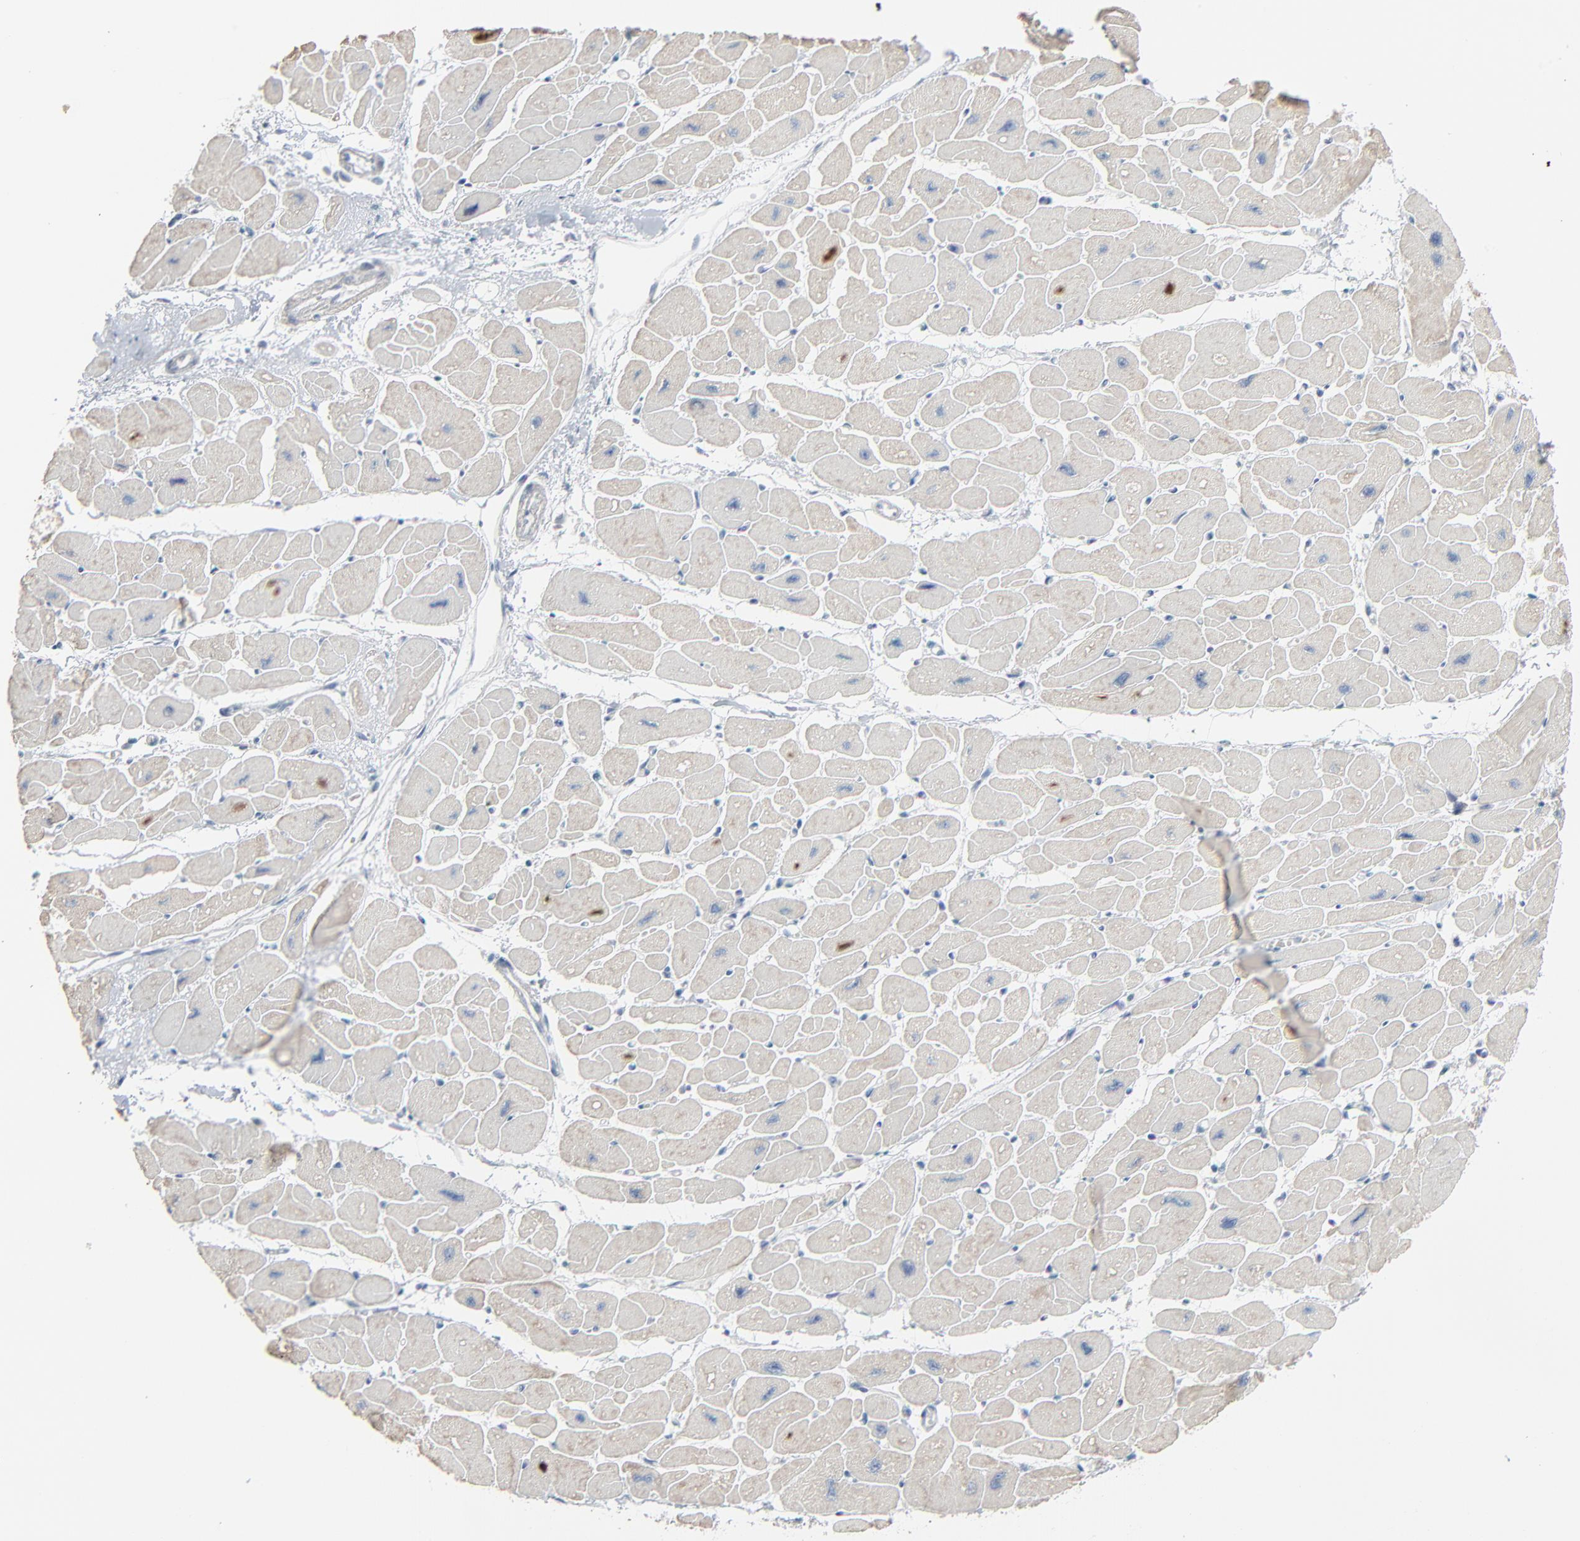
{"staining": {"intensity": "weak", "quantity": ">75%", "location": "cytoplasmic/membranous"}, "tissue": "heart muscle", "cell_type": "Cardiomyocytes", "image_type": "normal", "snomed": [{"axis": "morphology", "description": "Normal tissue, NOS"}, {"axis": "topography", "description": "Heart"}], "caption": "About >75% of cardiomyocytes in normal heart muscle show weak cytoplasmic/membranous protein positivity as visualized by brown immunohistochemical staining.", "gene": "SAGE1", "patient": {"sex": "female", "age": 54}}